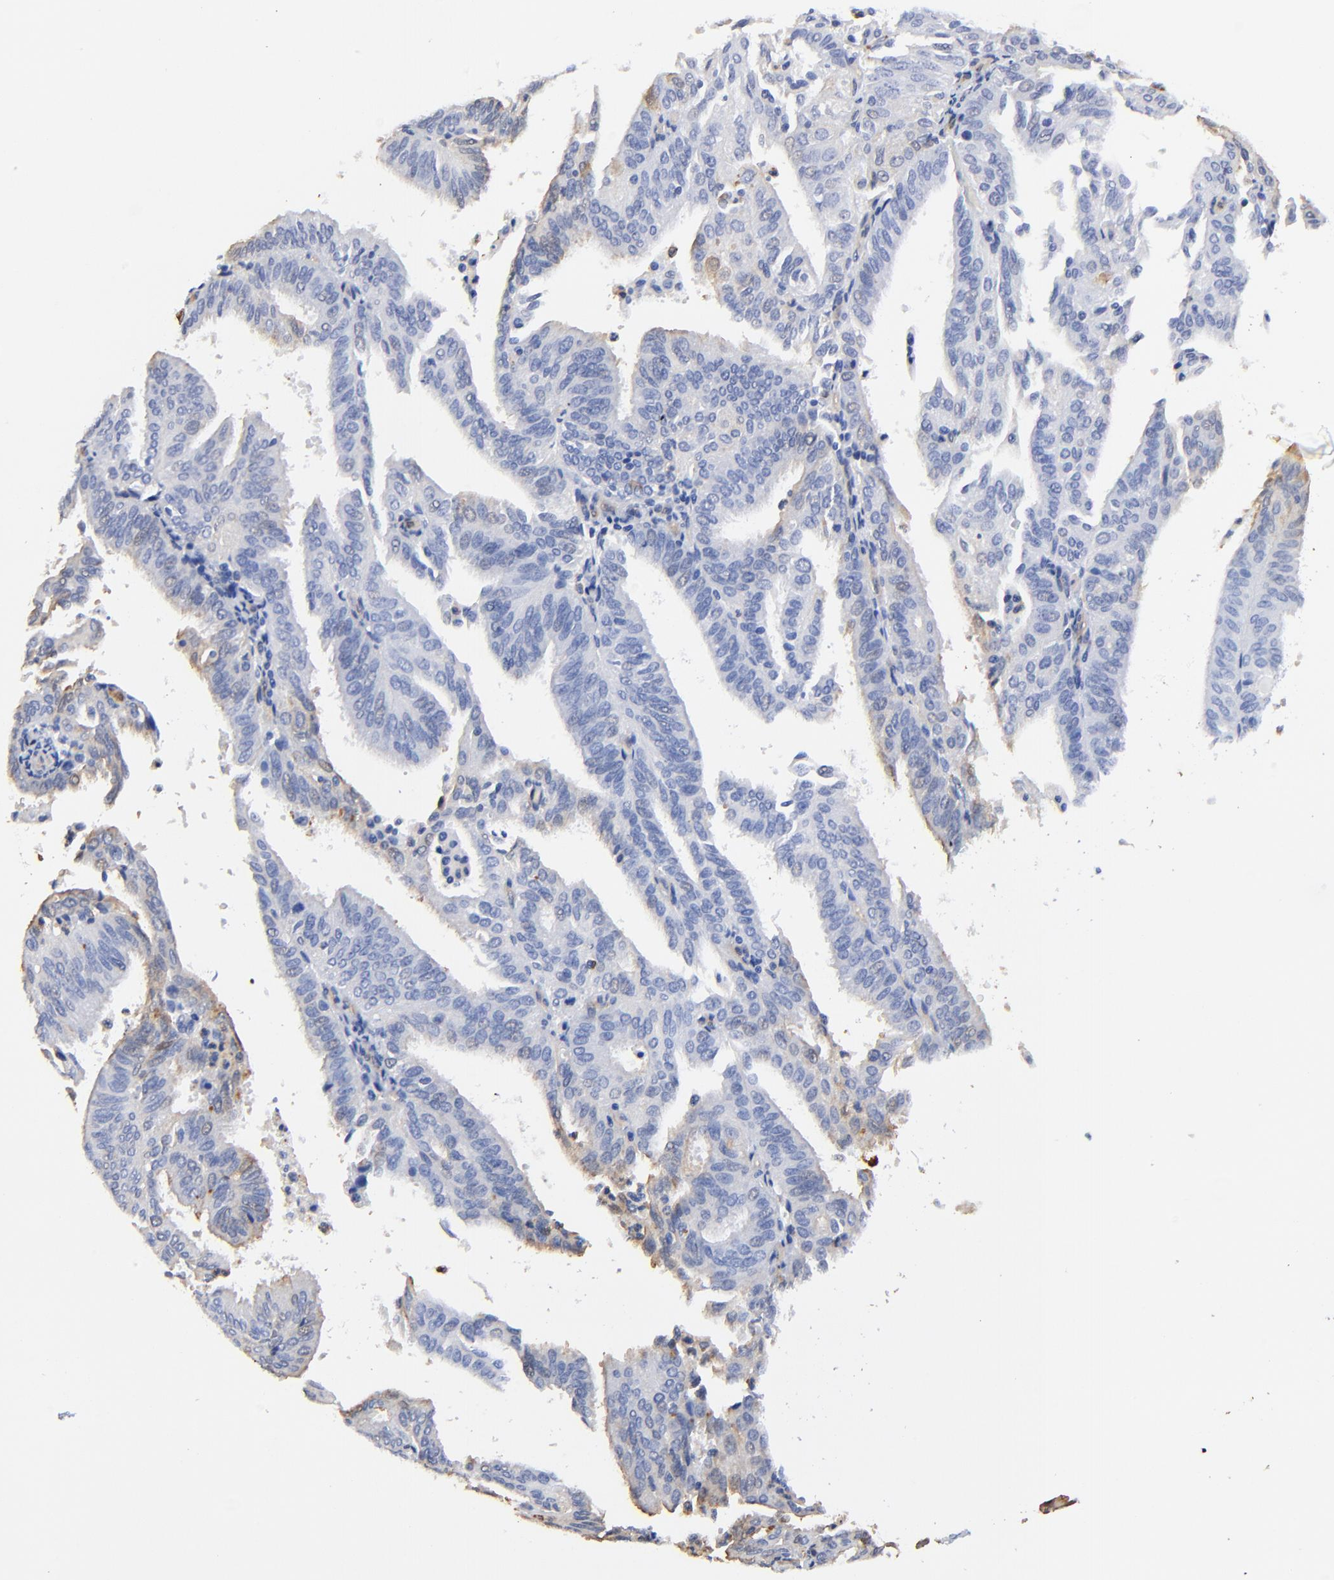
{"staining": {"intensity": "negative", "quantity": "none", "location": "none"}, "tissue": "endometrial cancer", "cell_type": "Tumor cells", "image_type": "cancer", "snomed": [{"axis": "morphology", "description": "Adenocarcinoma, NOS"}, {"axis": "topography", "description": "Endometrium"}], "caption": "This is an immunohistochemistry histopathology image of endometrial adenocarcinoma. There is no staining in tumor cells.", "gene": "TAGLN2", "patient": {"sex": "female", "age": 59}}